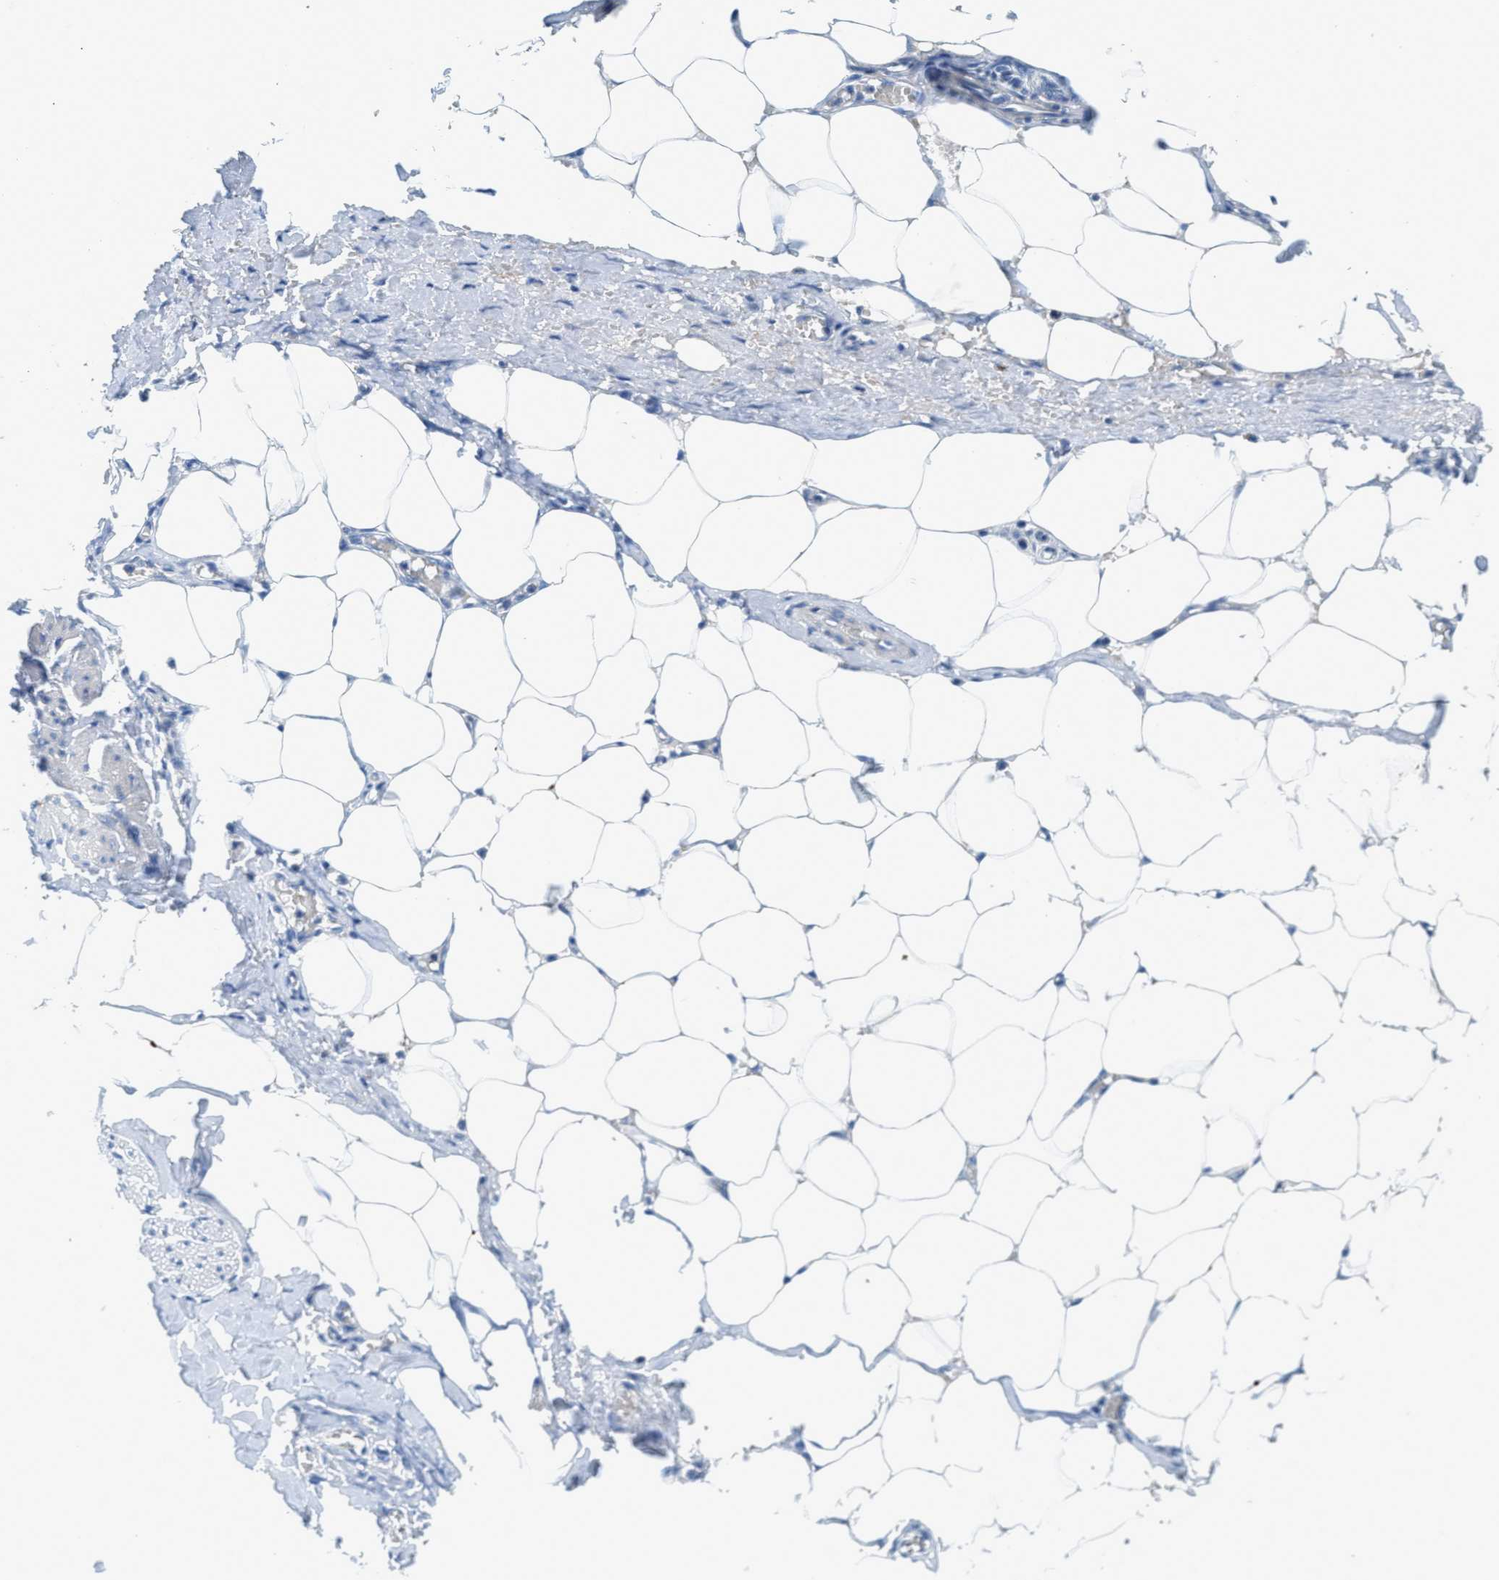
{"staining": {"intensity": "negative", "quantity": "none", "location": "none"}, "tissue": "adipose tissue", "cell_type": "Adipocytes", "image_type": "normal", "snomed": [{"axis": "morphology", "description": "Normal tissue, NOS"}, {"axis": "topography", "description": "Soft tissue"}, {"axis": "topography", "description": "Vascular tissue"}], "caption": "Immunohistochemistry (IHC) image of unremarkable adipose tissue stained for a protein (brown), which shows no positivity in adipocytes.", "gene": "TSPAN3", "patient": {"sex": "female", "age": 35}}